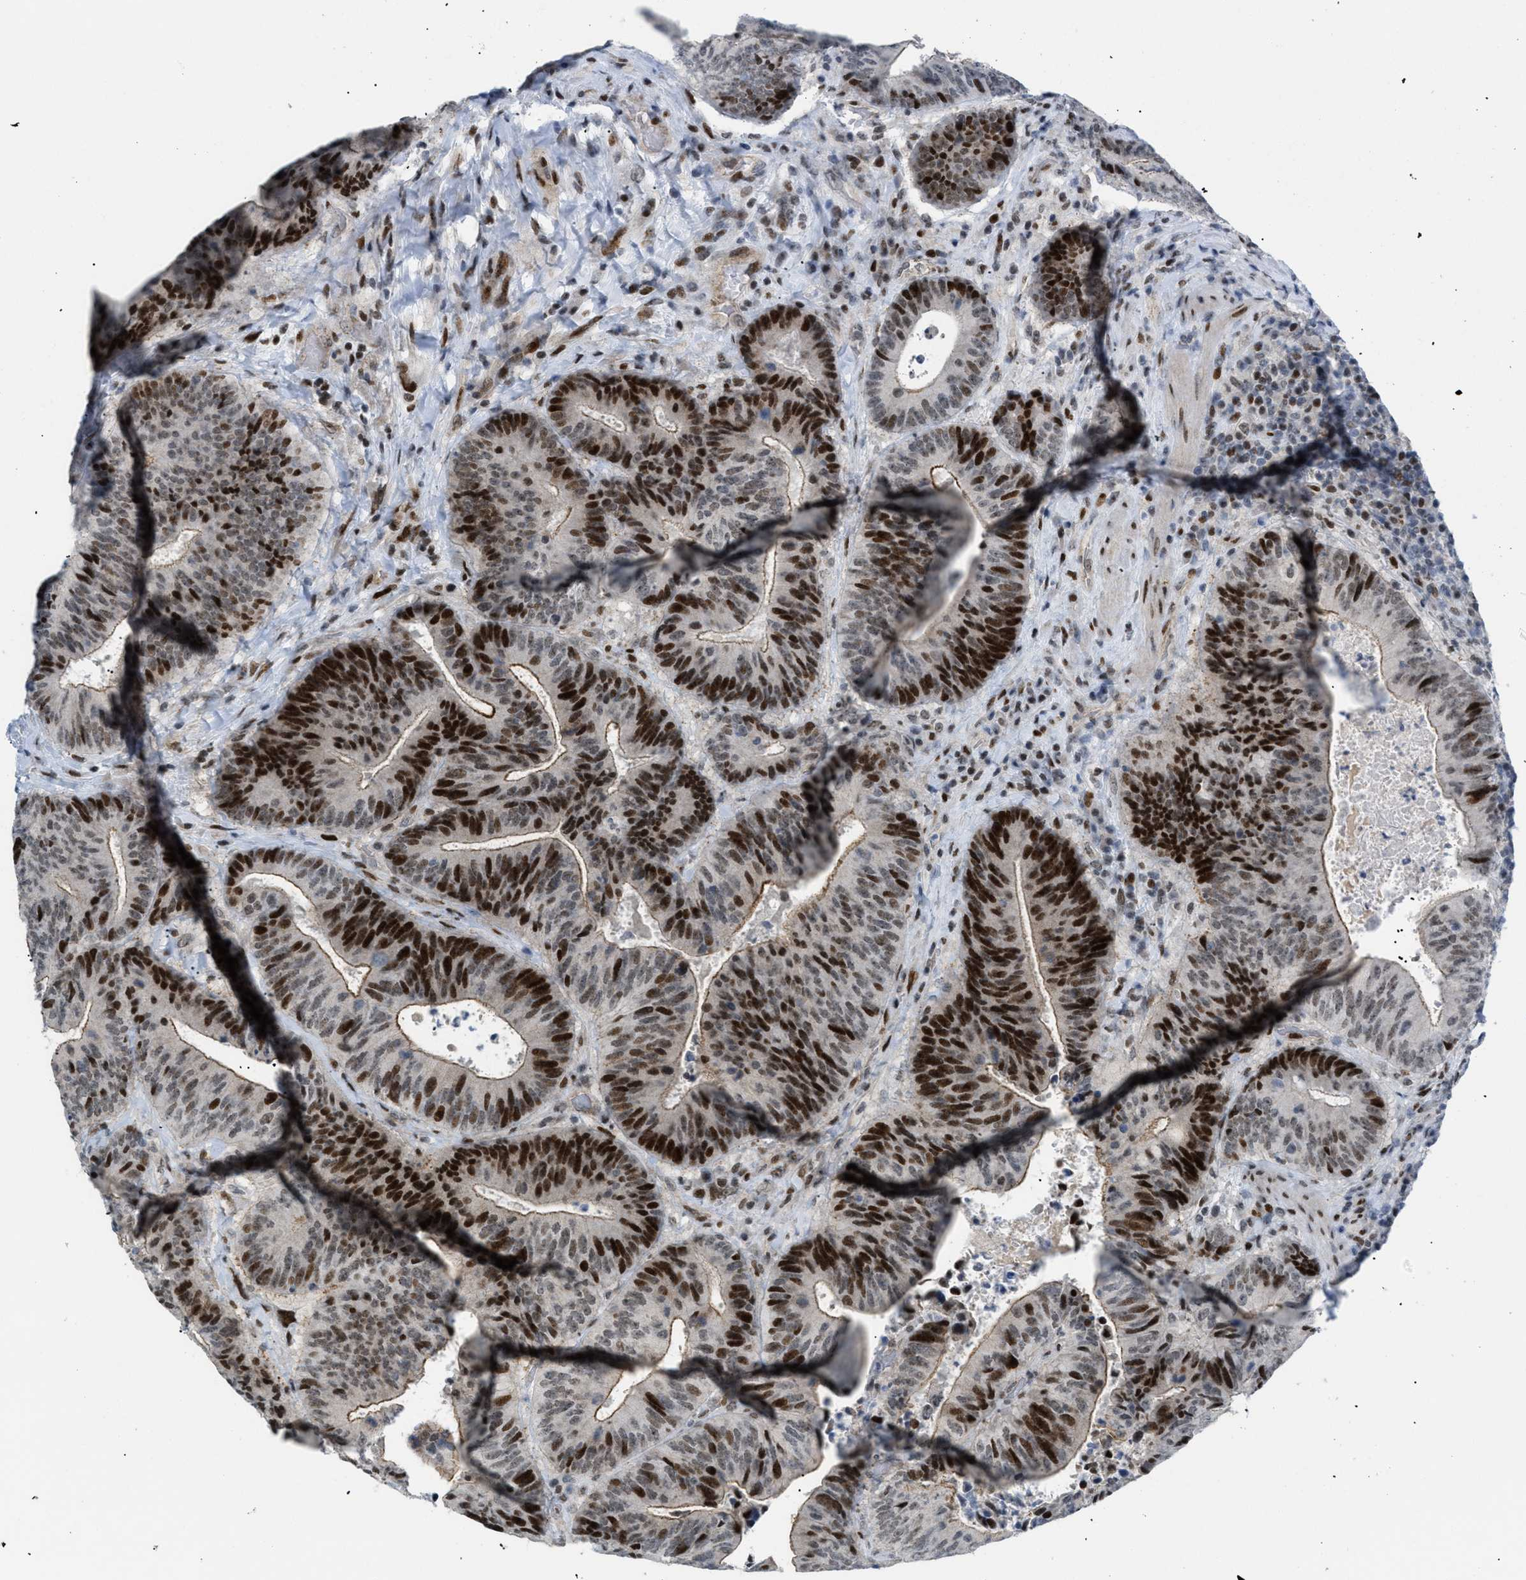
{"staining": {"intensity": "strong", "quantity": ">75%", "location": "cytoplasmic/membranous,nuclear"}, "tissue": "colorectal cancer", "cell_type": "Tumor cells", "image_type": "cancer", "snomed": [{"axis": "morphology", "description": "Adenocarcinoma, NOS"}, {"axis": "topography", "description": "Rectum"}], "caption": "Colorectal cancer (adenocarcinoma) tissue displays strong cytoplasmic/membranous and nuclear positivity in approximately >75% of tumor cells", "gene": "MED1", "patient": {"sex": "male", "age": 72}}